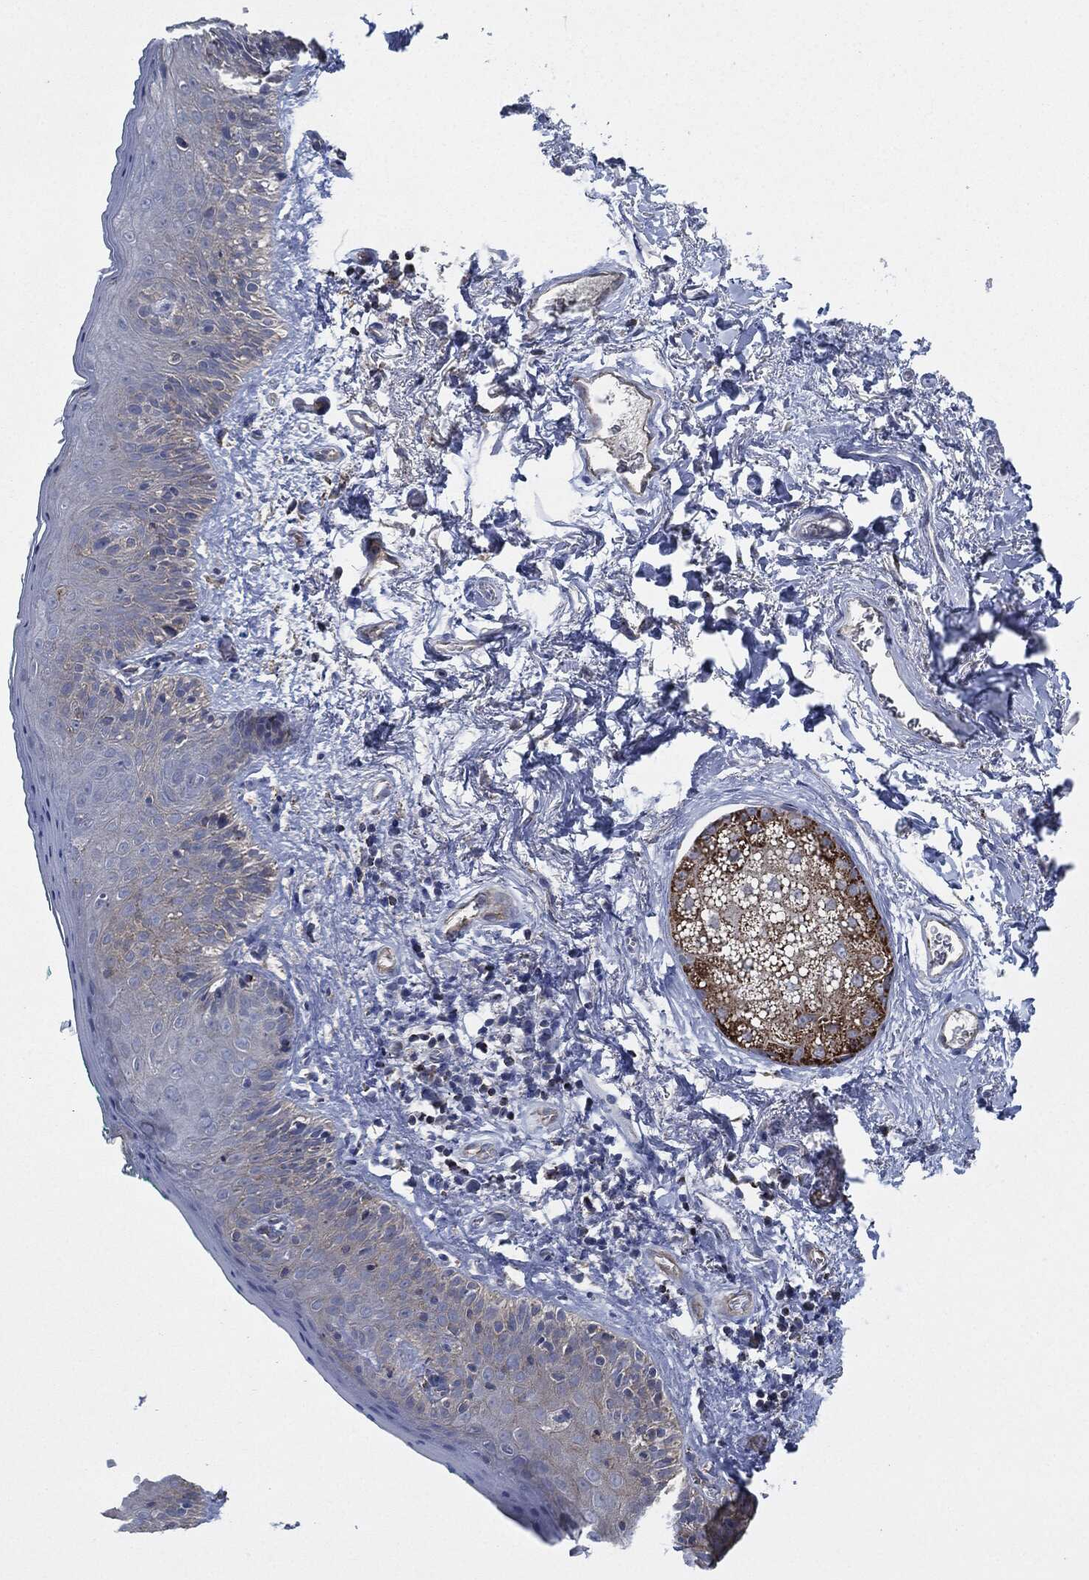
{"staining": {"intensity": "strong", "quantity": "<25%", "location": "cytoplasmic/membranous"}, "tissue": "vagina", "cell_type": "Squamous epithelial cells", "image_type": "normal", "snomed": [{"axis": "morphology", "description": "Normal tissue, NOS"}, {"axis": "topography", "description": "Vagina"}], "caption": "Squamous epithelial cells exhibit strong cytoplasmic/membranous positivity in approximately <25% of cells in normal vagina.", "gene": "SHROOM2", "patient": {"sex": "female", "age": 66}}